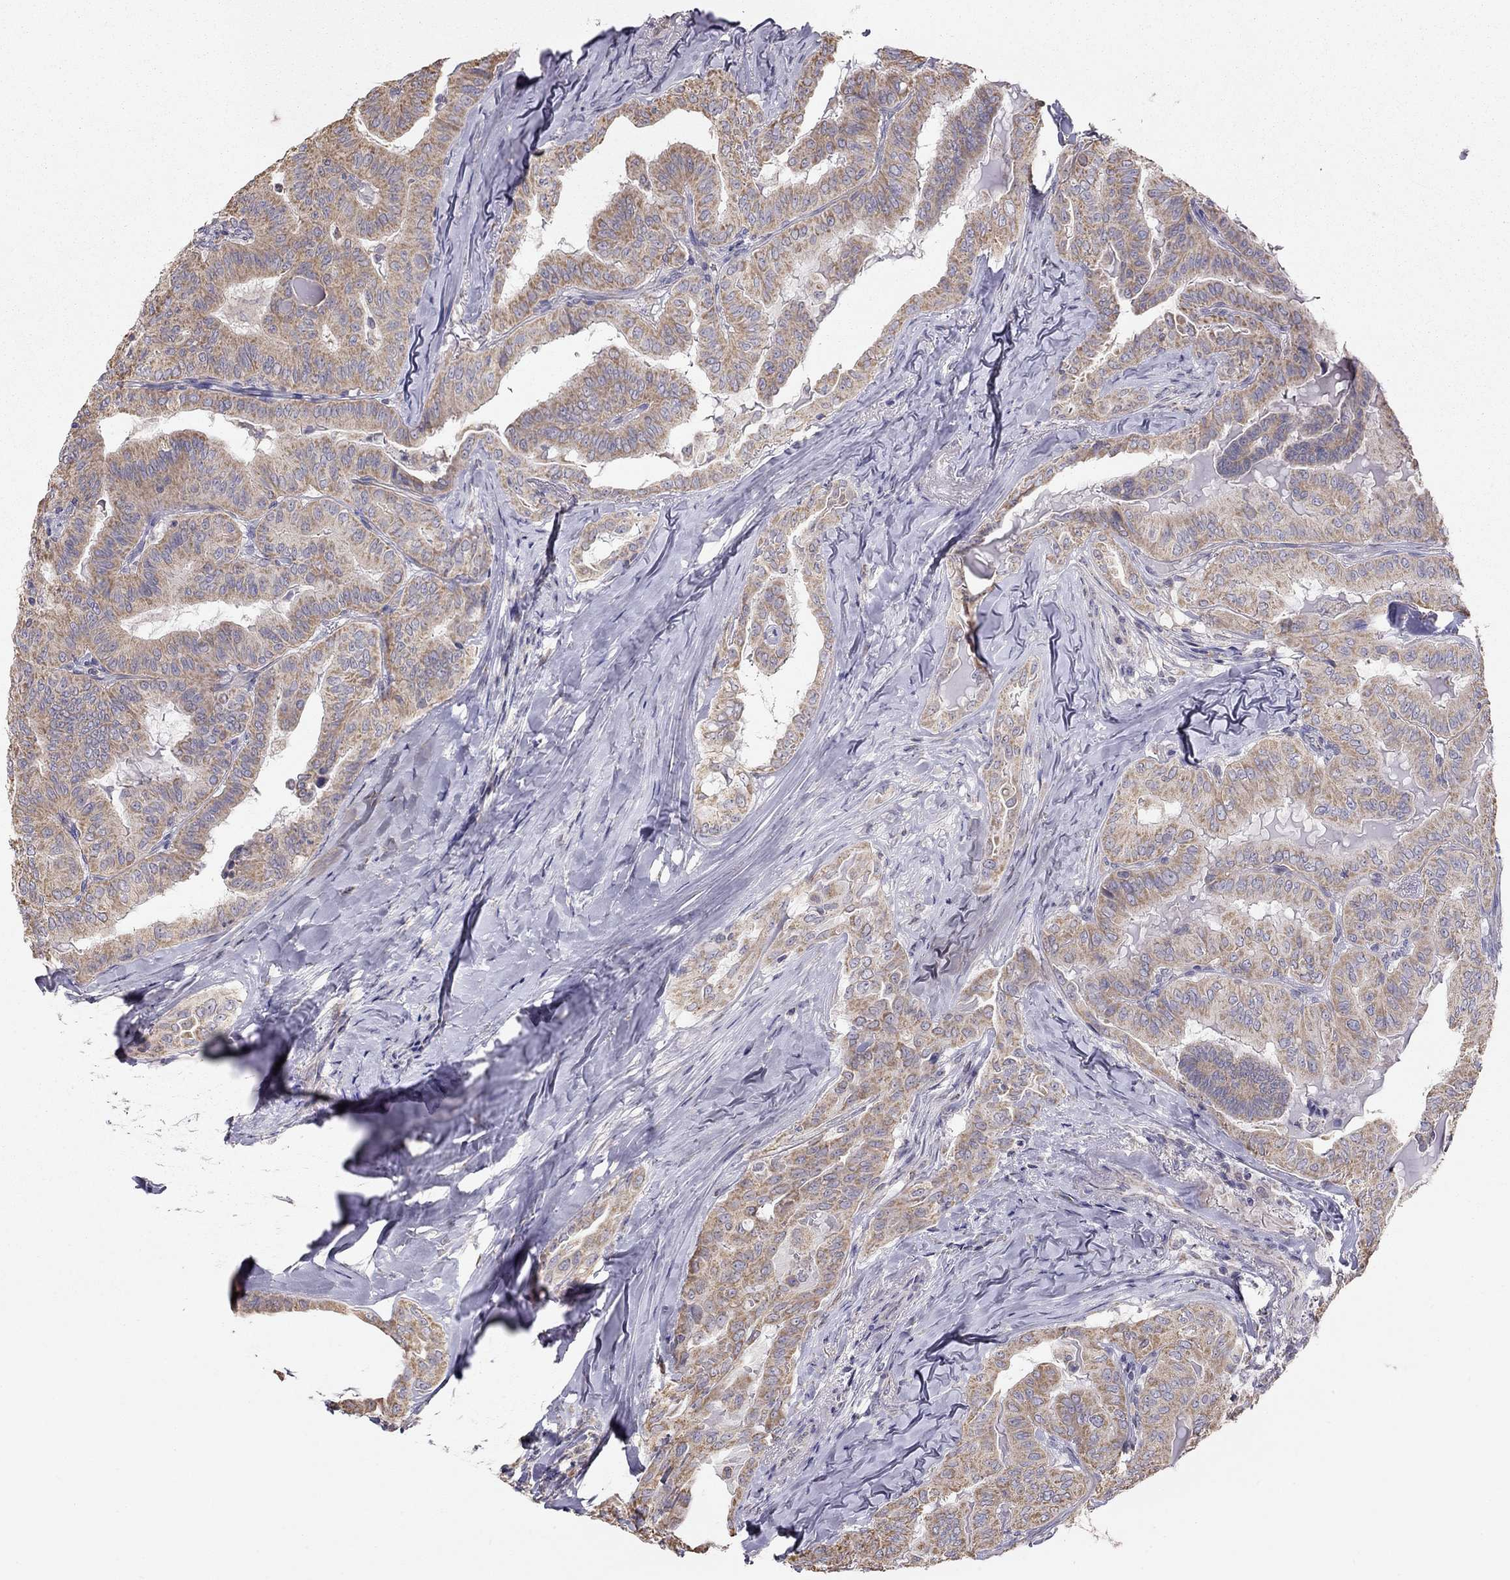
{"staining": {"intensity": "weak", "quantity": ">75%", "location": "cytoplasmic/membranous"}, "tissue": "thyroid cancer", "cell_type": "Tumor cells", "image_type": "cancer", "snomed": [{"axis": "morphology", "description": "Papillary adenocarcinoma, NOS"}, {"axis": "topography", "description": "Thyroid gland"}], "caption": "A brown stain labels weak cytoplasmic/membranous positivity of a protein in thyroid cancer tumor cells.", "gene": "LRIT3", "patient": {"sex": "female", "age": 68}}